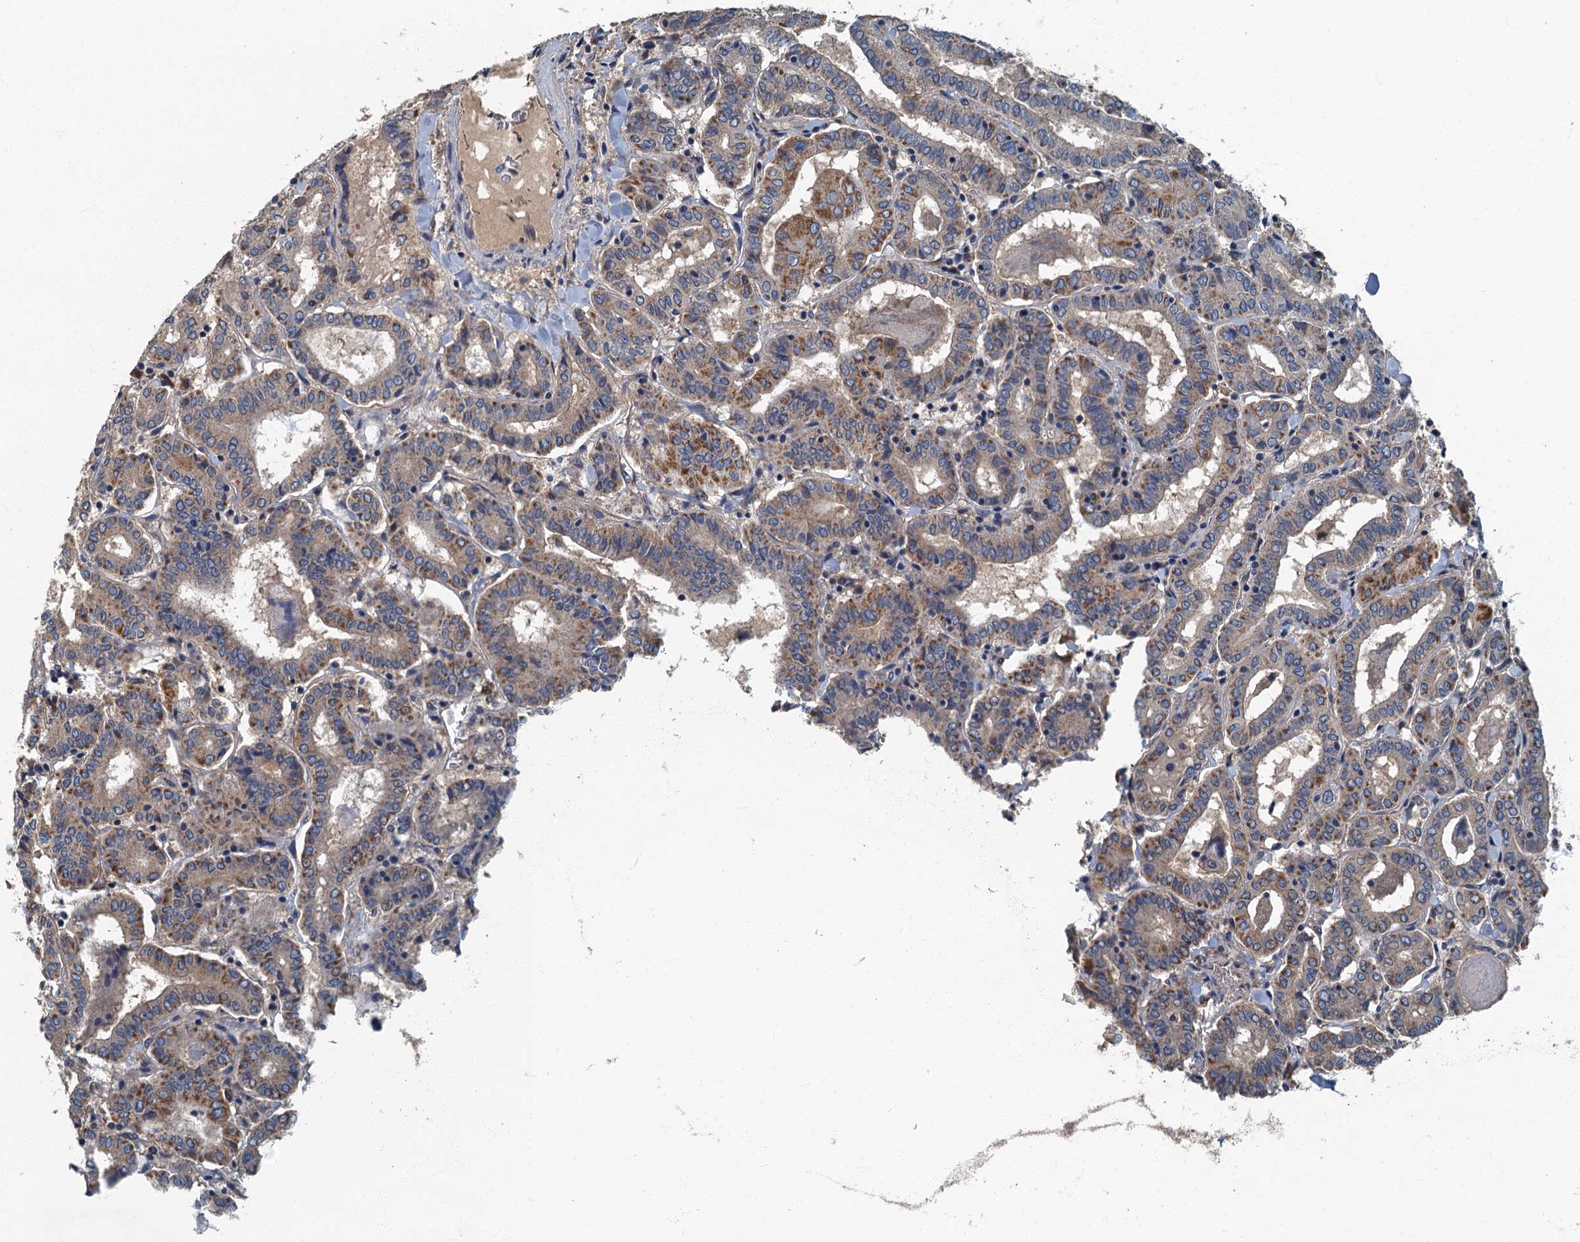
{"staining": {"intensity": "moderate", "quantity": "25%-75%", "location": "cytoplasmic/membranous"}, "tissue": "thyroid cancer", "cell_type": "Tumor cells", "image_type": "cancer", "snomed": [{"axis": "morphology", "description": "Papillary adenocarcinoma, NOS"}, {"axis": "topography", "description": "Thyroid gland"}], "caption": "DAB (3,3'-diaminobenzidine) immunohistochemical staining of human thyroid cancer exhibits moderate cytoplasmic/membranous protein expression in approximately 25%-75% of tumor cells.", "gene": "DDX49", "patient": {"sex": "female", "age": 72}}